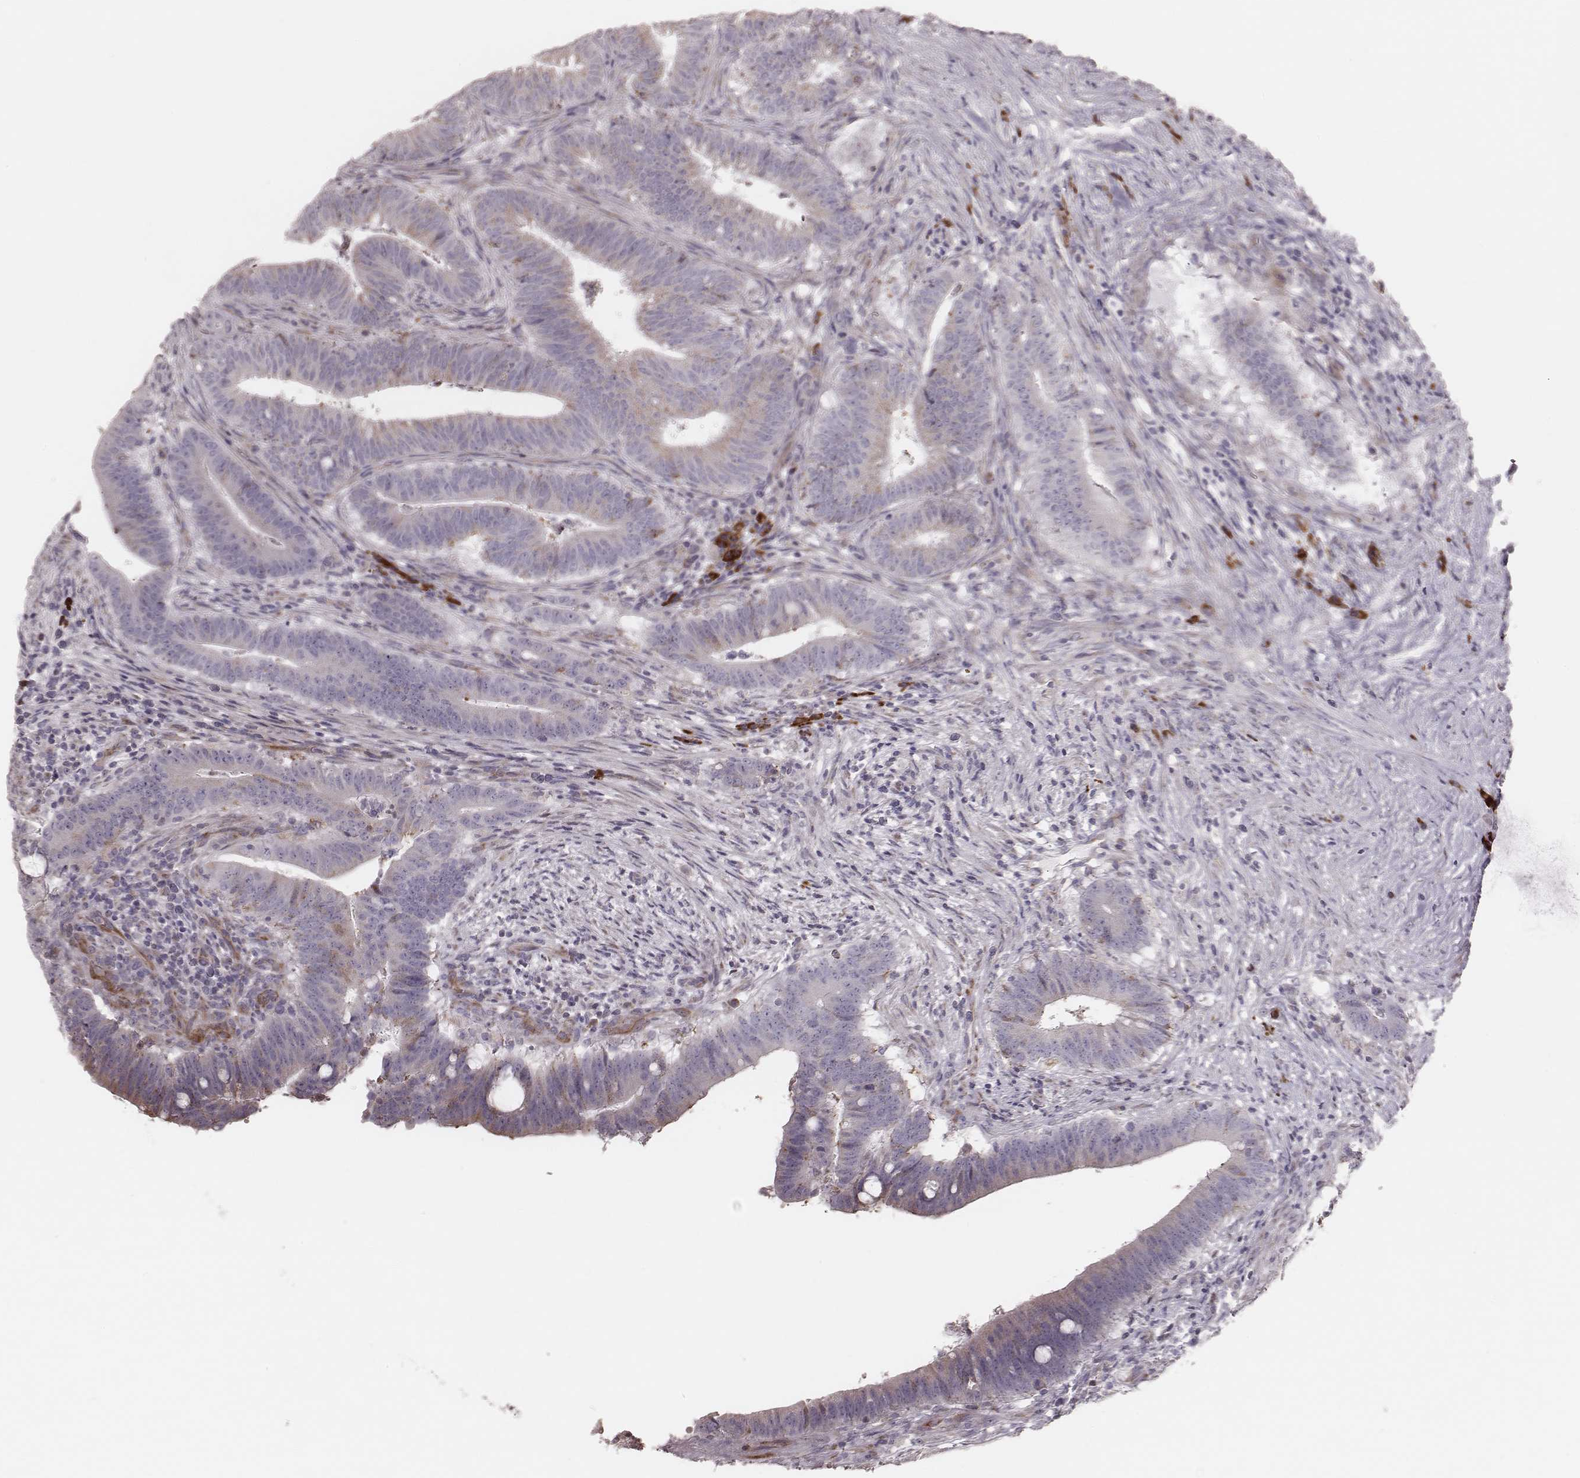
{"staining": {"intensity": "moderate", "quantity": "<25%", "location": "cytoplasmic/membranous"}, "tissue": "colorectal cancer", "cell_type": "Tumor cells", "image_type": "cancer", "snomed": [{"axis": "morphology", "description": "Adenocarcinoma, NOS"}, {"axis": "topography", "description": "Colon"}], "caption": "Immunohistochemistry (IHC) of adenocarcinoma (colorectal) displays low levels of moderate cytoplasmic/membranous positivity in about <25% of tumor cells. The staining is performed using DAB (3,3'-diaminobenzidine) brown chromogen to label protein expression. The nuclei are counter-stained blue using hematoxylin.", "gene": "KIF5C", "patient": {"sex": "female", "age": 43}}